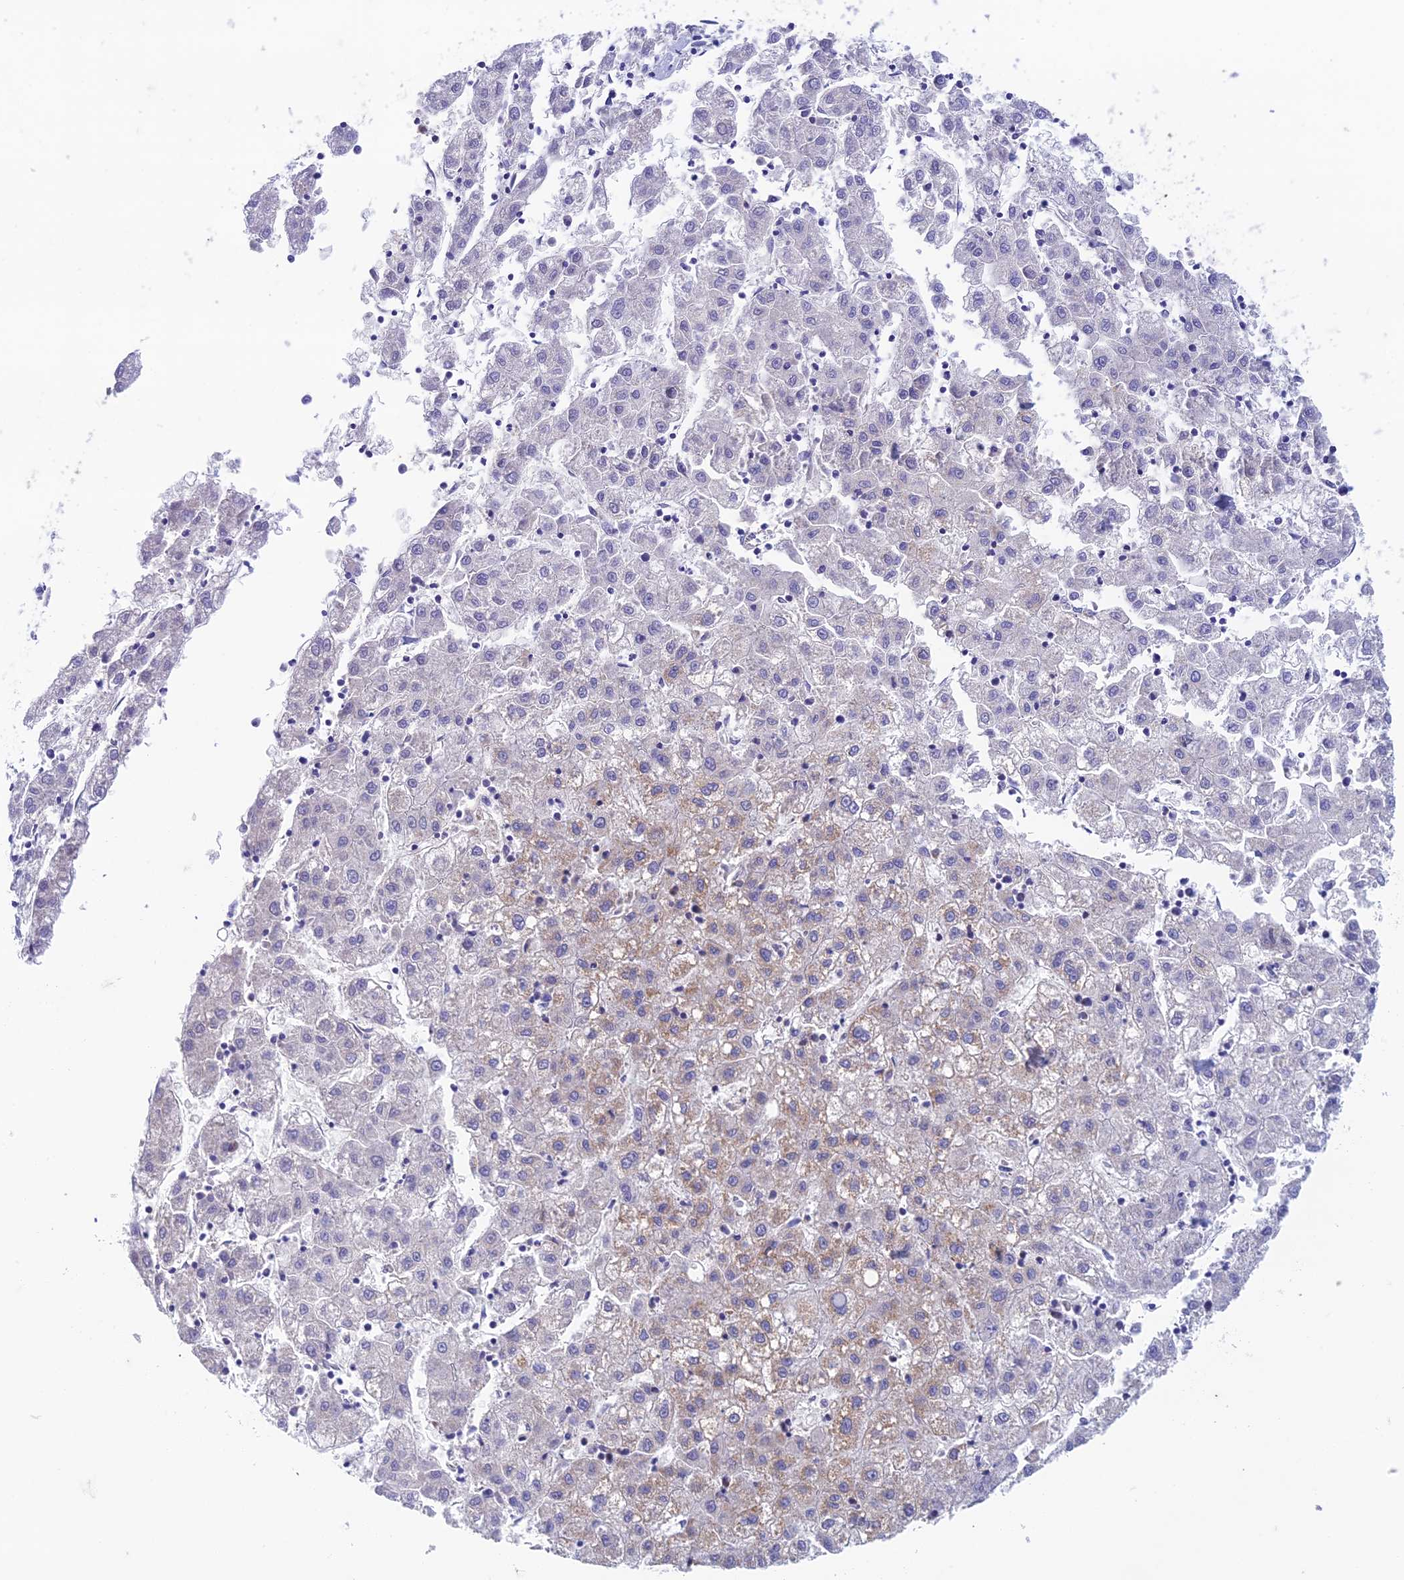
{"staining": {"intensity": "weak", "quantity": "<25%", "location": "cytoplasmic/membranous"}, "tissue": "liver cancer", "cell_type": "Tumor cells", "image_type": "cancer", "snomed": [{"axis": "morphology", "description": "Carcinoma, Hepatocellular, NOS"}, {"axis": "topography", "description": "Liver"}], "caption": "Tumor cells show no significant protein expression in liver cancer. The staining is performed using DAB brown chromogen with nuclei counter-stained in using hematoxylin.", "gene": "ZNF181", "patient": {"sex": "male", "age": 72}}